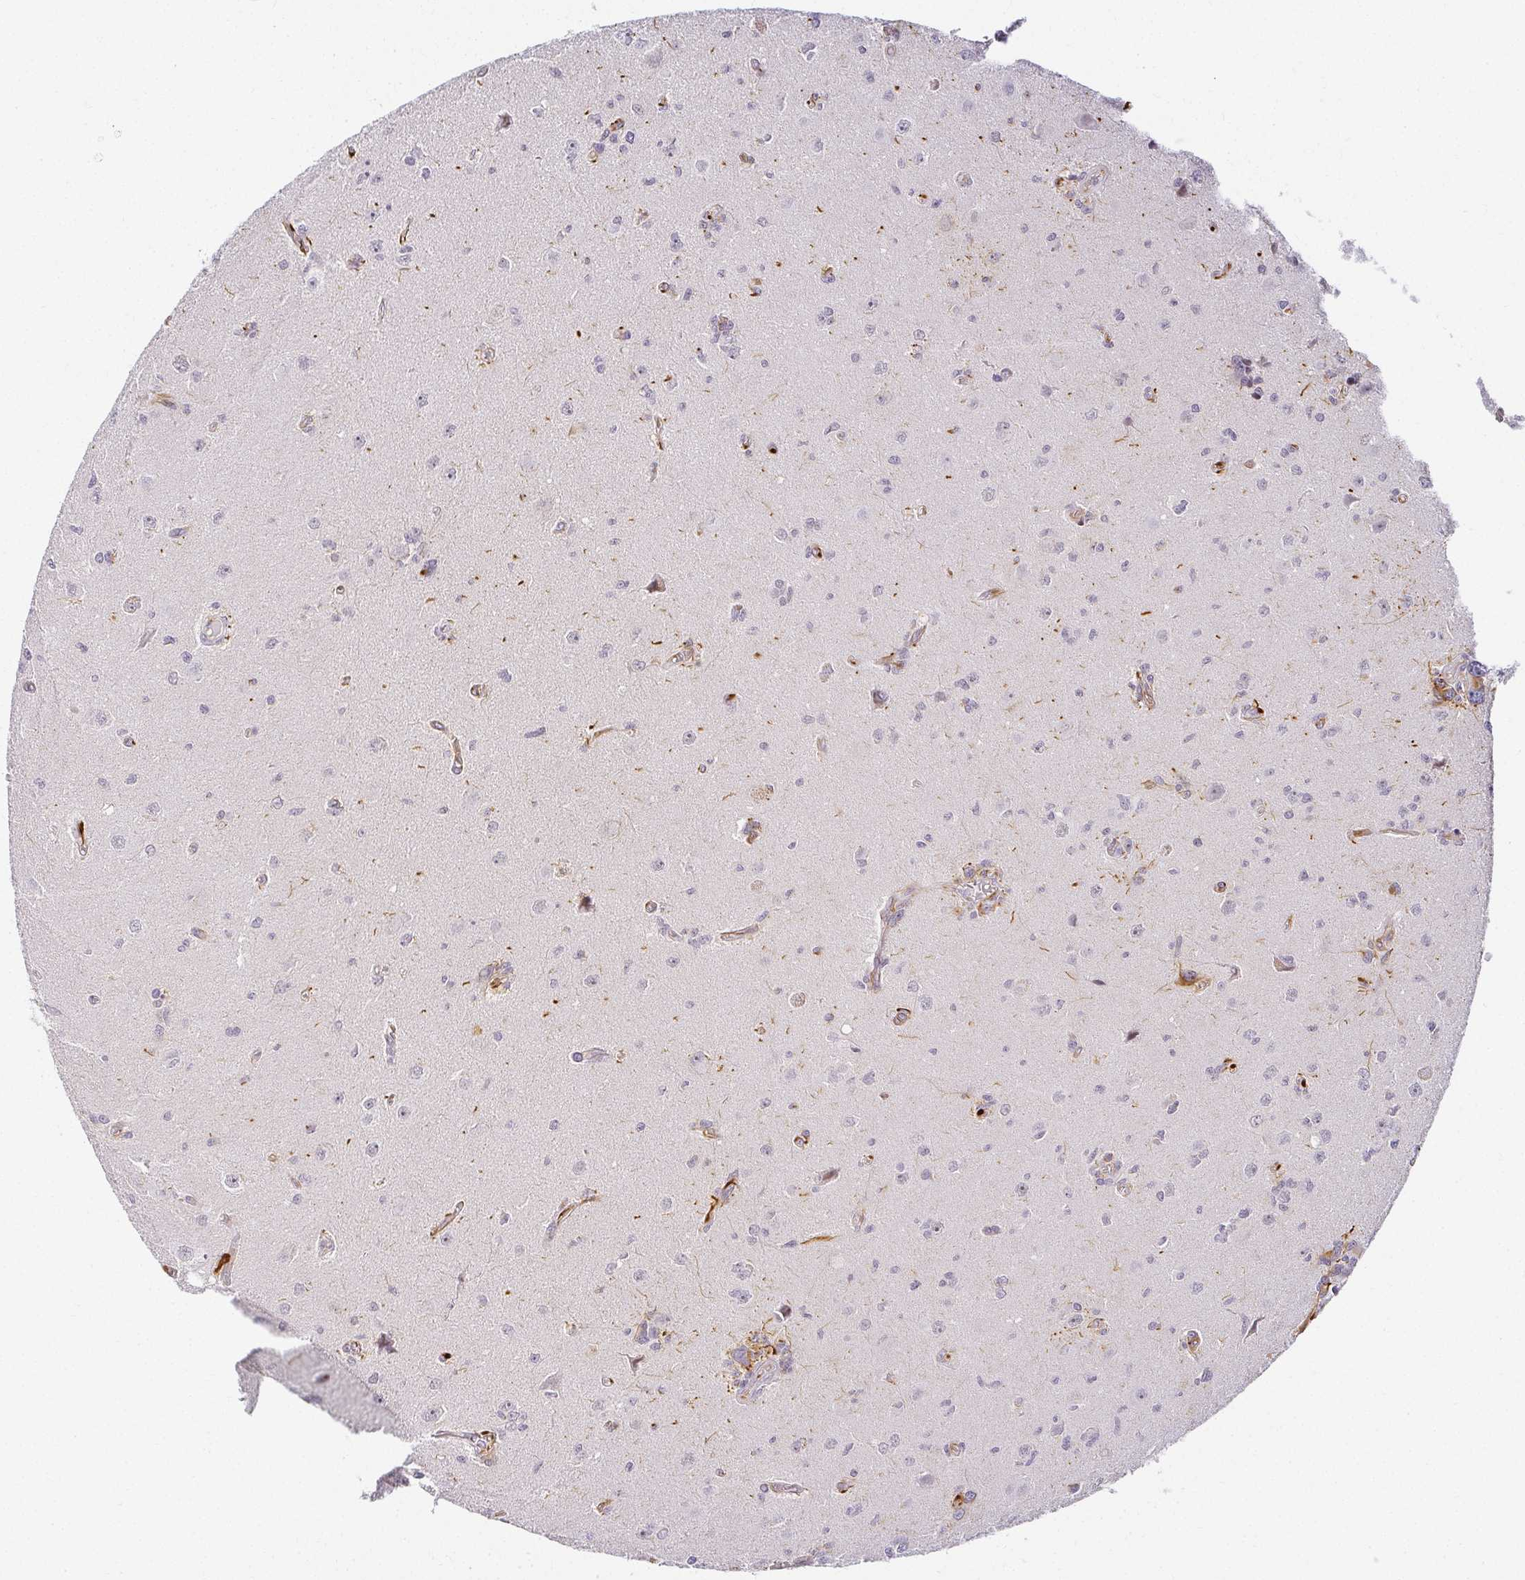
{"staining": {"intensity": "negative", "quantity": "none", "location": "none"}, "tissue": "glioma", "cell_type": "Tumor cells", "image_type": "cancer", "snomed": [{"axis": "morphology", "description": "Glioma, malignant, High grade"}, {"axis": "topography", "description": "Brain"}], "caption": "Glioma was stained to show a protein in brown. There is no significant positivity in tumor cells.", "gene": "ACAN", "patient": {"sex": "male", "age": 67}}